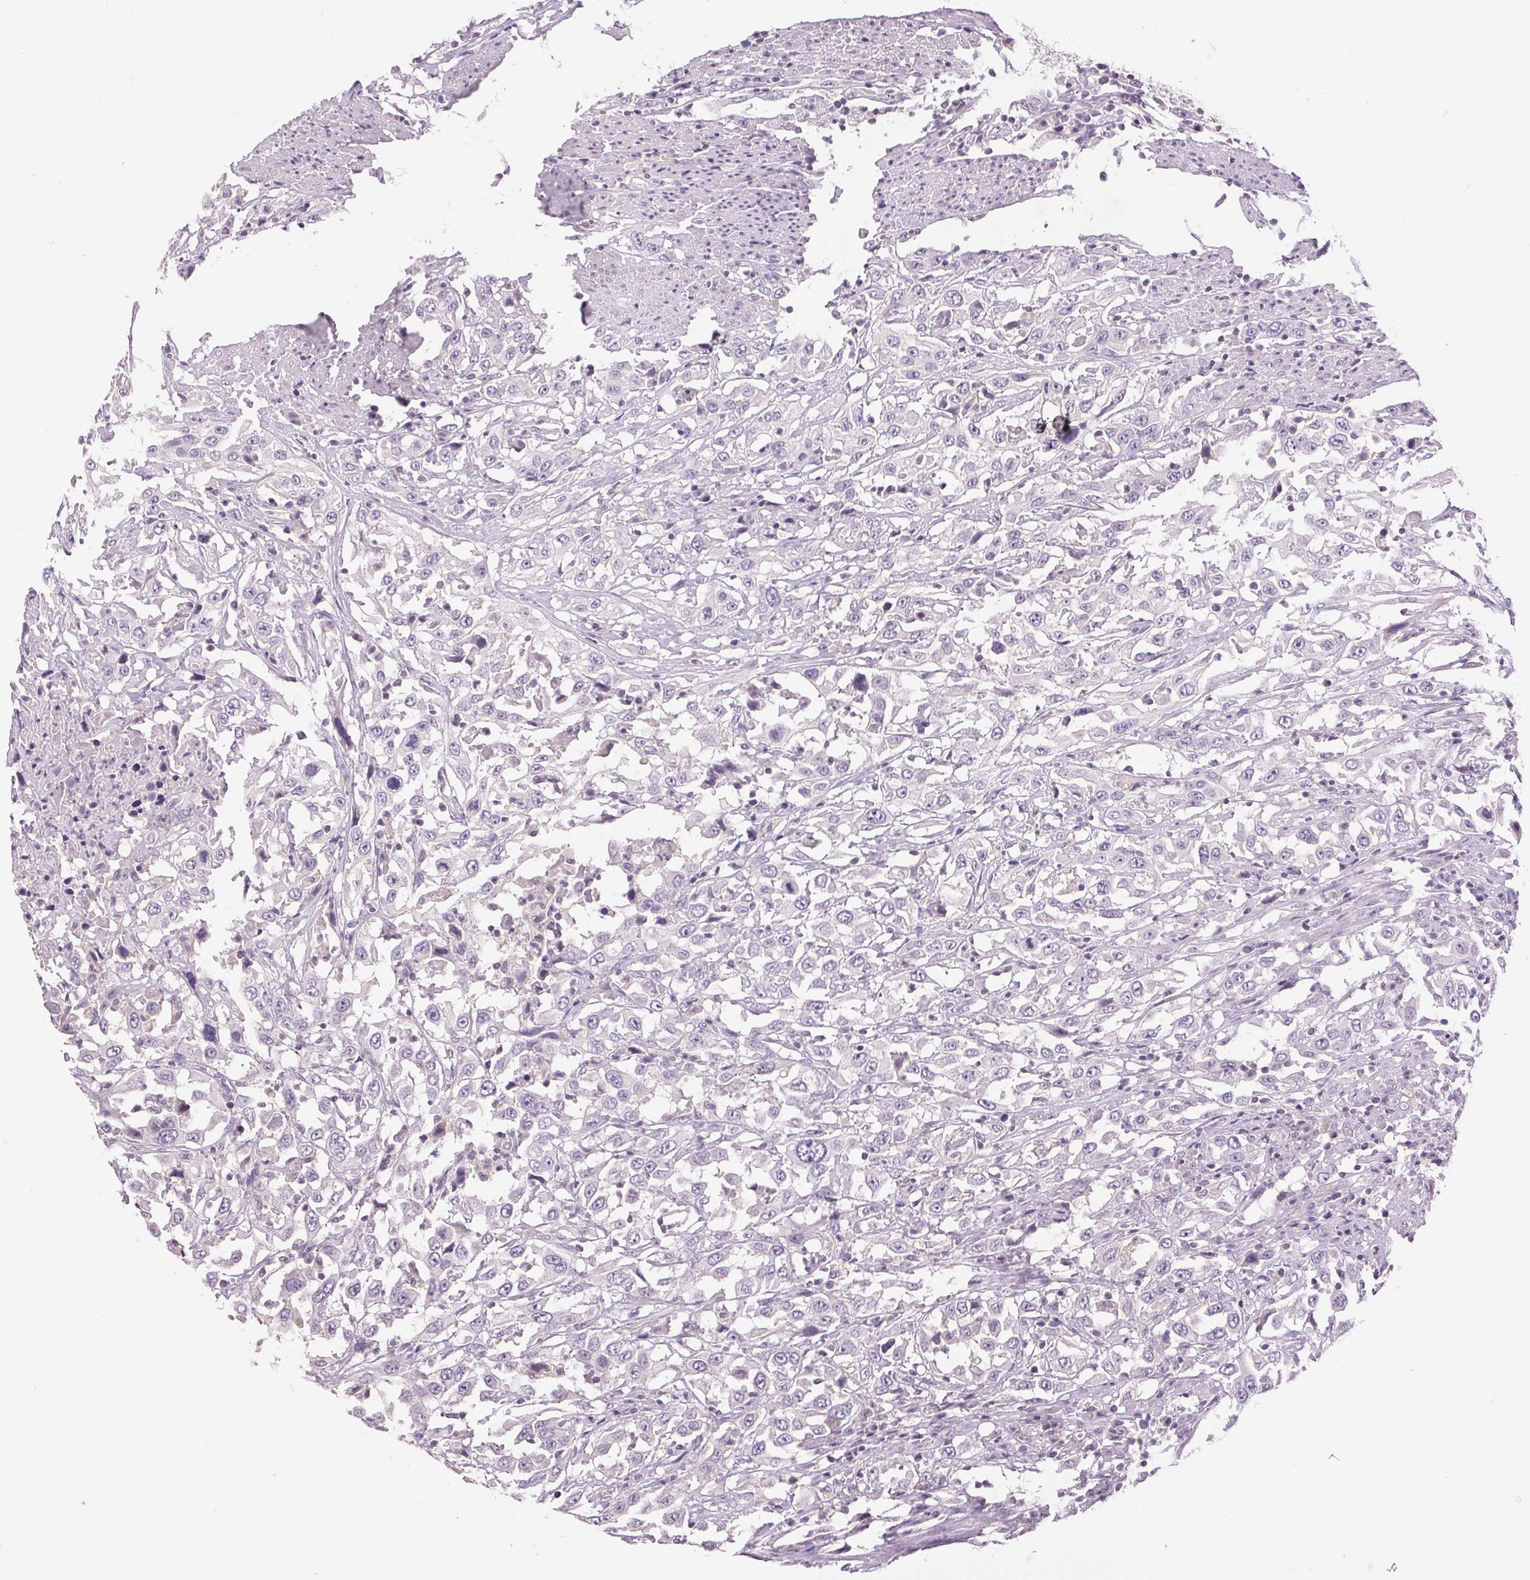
{"staining": {"intensity": "negative", "quantity": "none", "location": "none"}, "tissue": "urothelial cancer", "cell_type": "Tumor cells", "image_type": "cancer", "snomed": [{"axis": "morphology", "description": "Urothelial carcinoma, High grade"}, {"axis": "topography", "description": "Urinary bladder"}], "caption": "Human high-grade urothelial carcinoma stained for a protein using IHC demonstrates no positivity in tumor cells.", "gene": "FXYD4", "patient": {"sex": "male", "age": 61}}